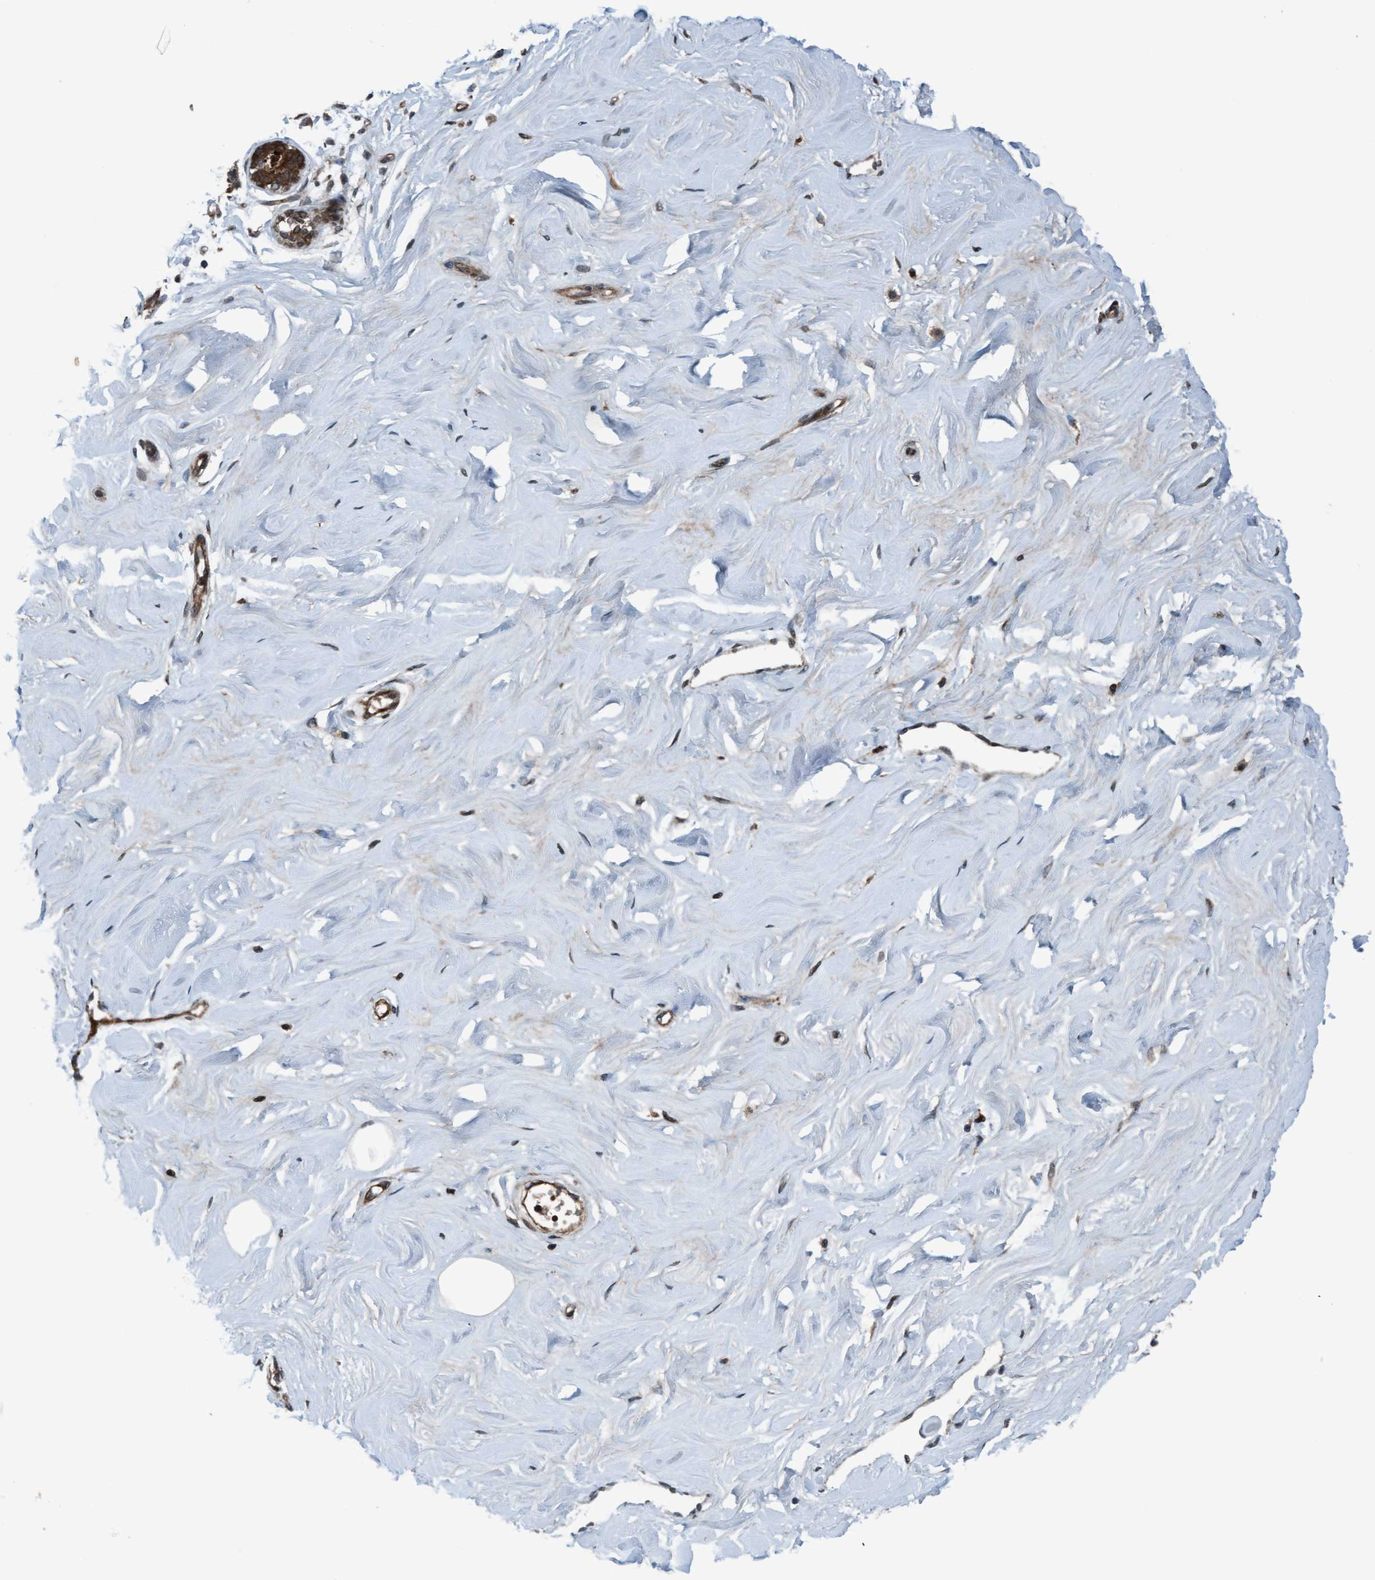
{"staining": {"intensity": "weak", "quantity": ">75%", "location": "cytoplasmic/membranous,nuclear"}, "tissue": "breast", "cell_type": "Adipocytes", "image_type": "normal", "snomed": [{"axis": "morphology", "description": "Normal tissue, NOS"}, {"axis": "topography", "description": "Breast"}], "caption": "Adipocytes exhibit low levels of weak cytoplasmic/membranous,nuclear staining in about >75% of cells in normal breast.", "gene": "PLXNB2", "patient": {"sex": "female", "age": 23}}